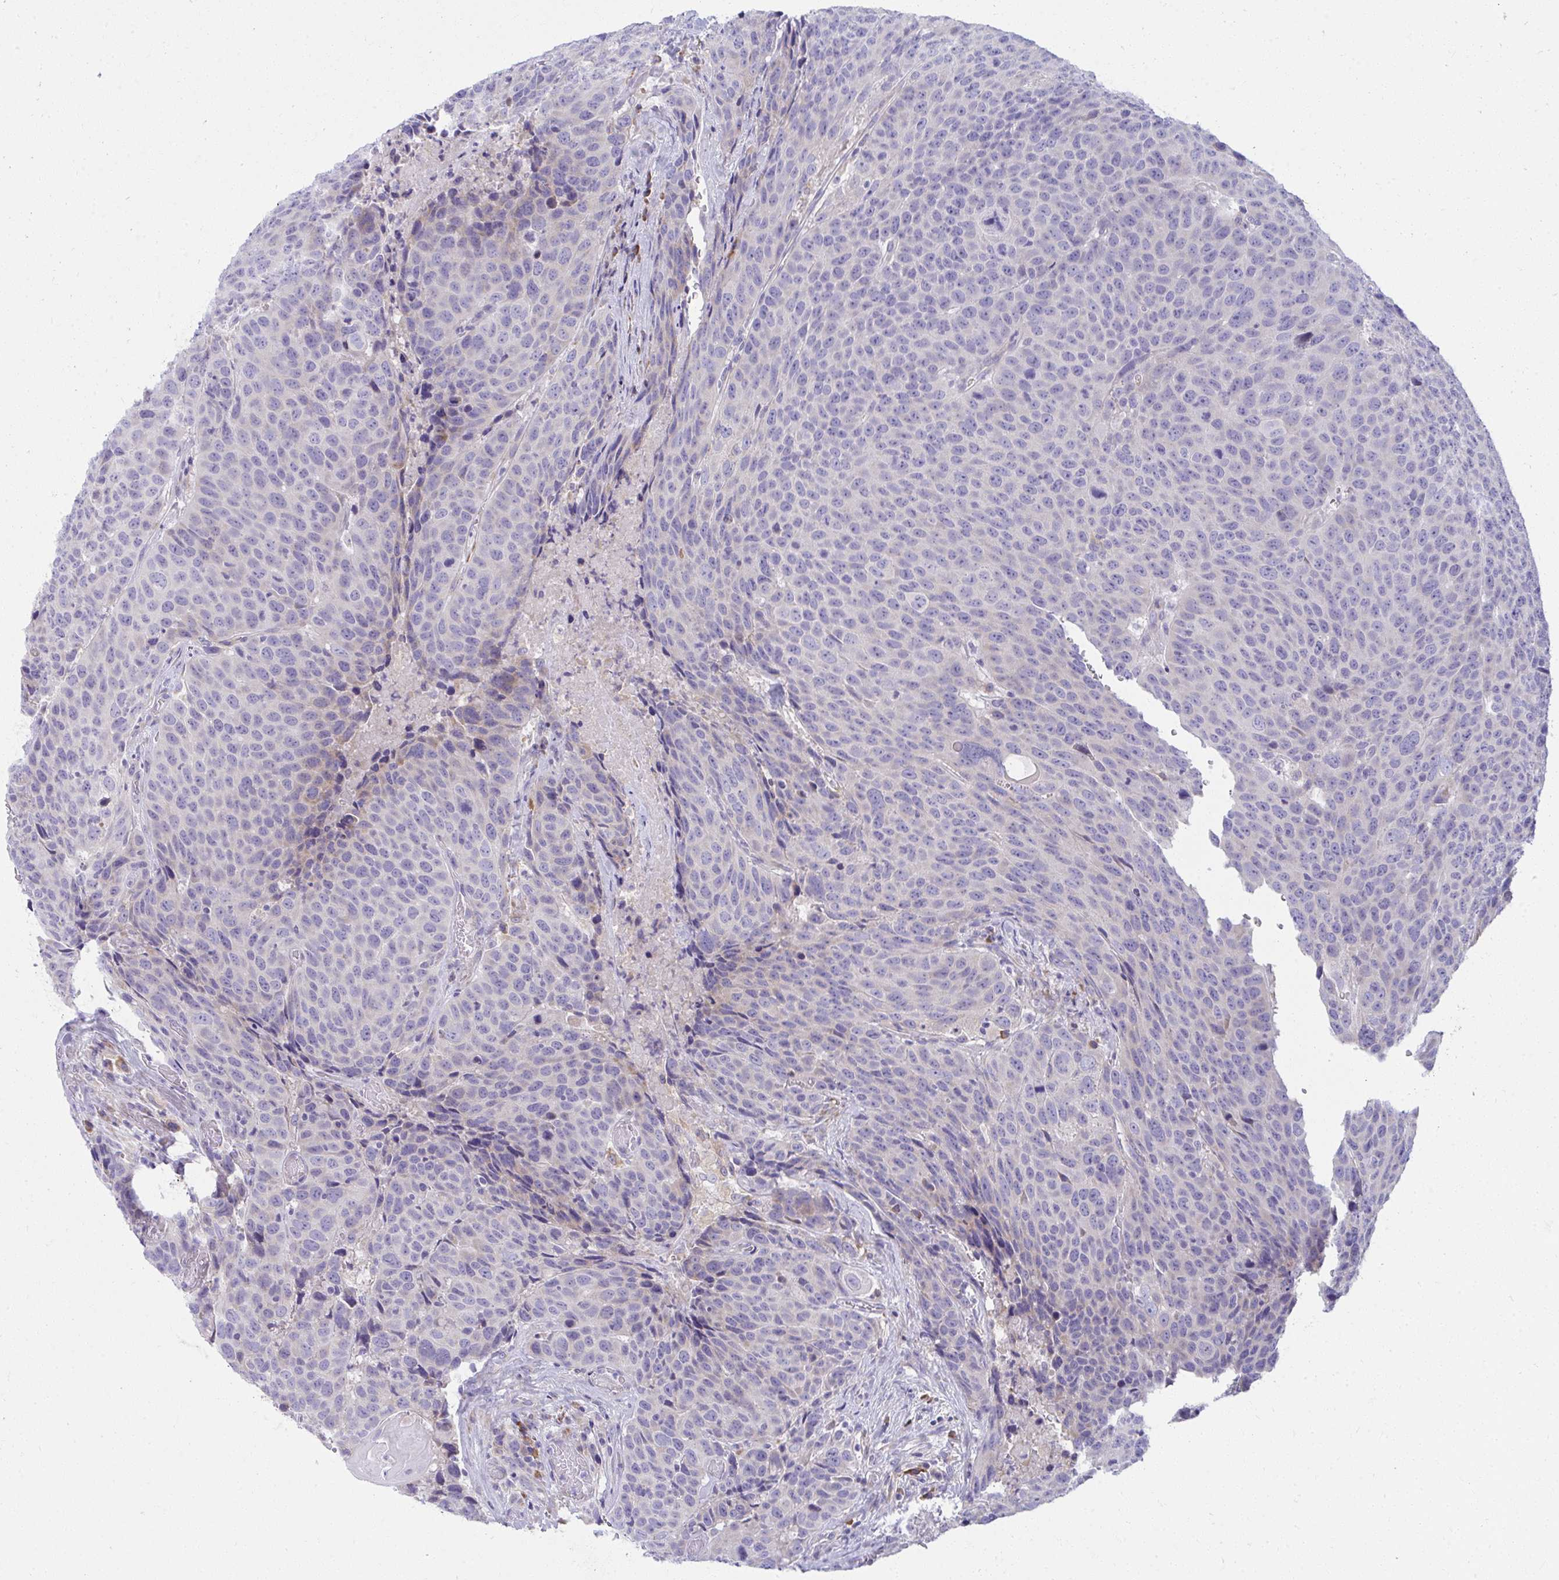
{"staining": {"intensity": "negative", "quantity": "none", "location": "none"}, "tissue": "head and neck cancer", "cell_type": "Tumor cells", "image_type": "cancer", "snomed": [{"axis": "morphology", "description": "Squamous cell carcinoma, NOS"}, {"axis": "topography", "description": "Head-Neck"}], "caption": "This photomicrograph is of head and neck cancer stained with immunohistochemistry (IHC) to label a protein in brown with the nuclei are counter-stained blue. There is no staining in tumor cells.", "gene": "FASLG", "patient": {"sex": "male", "age": 66}}